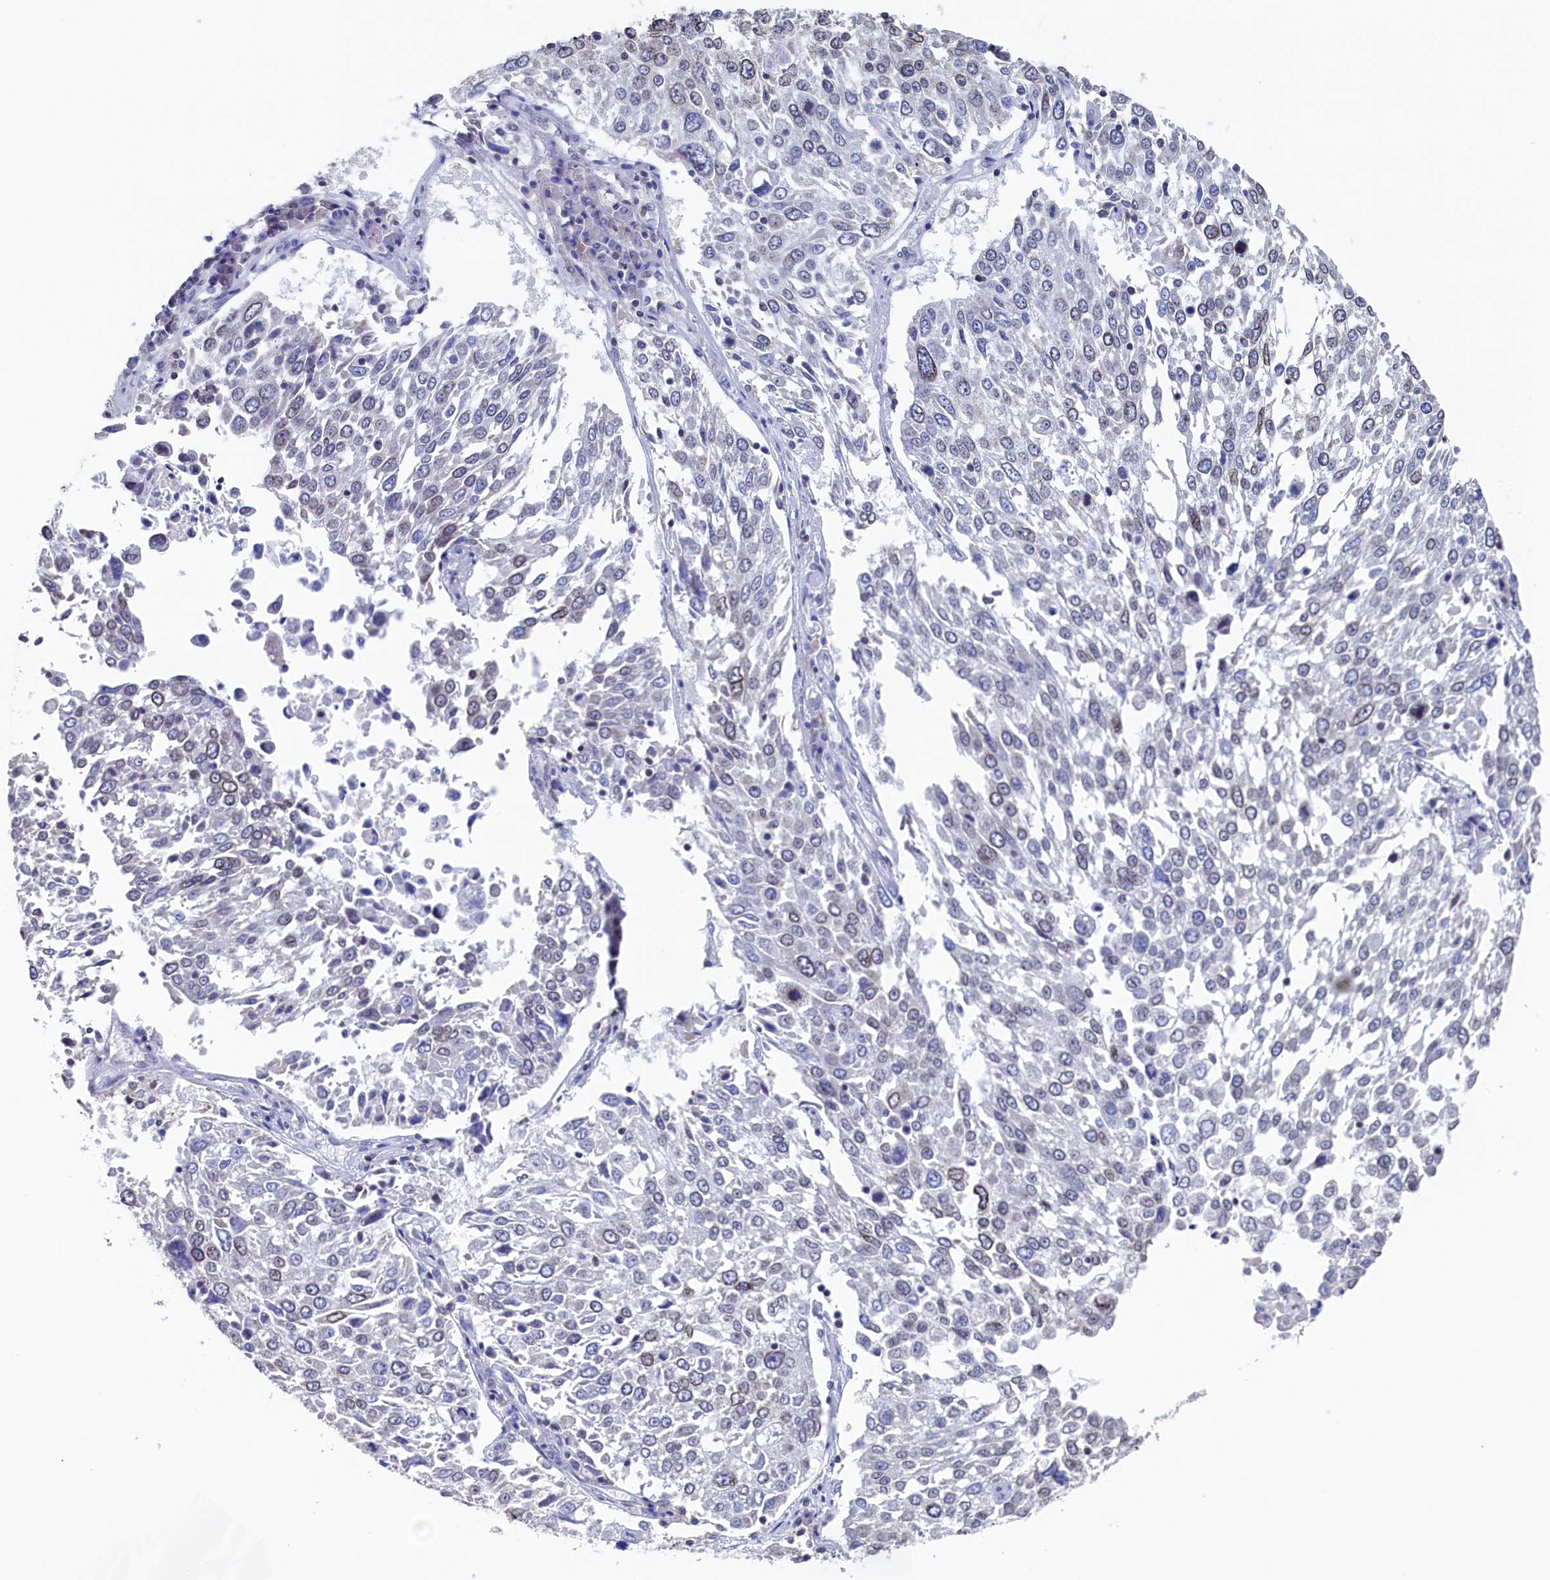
{"staining": {"intensity": "moderate", "quantity": "<25%", "location": "cytoplasmic/membranous,nuclear"}, "tissue": "lung cancer", "cell_type": "Tumor cells", "image_type": "cancer", "snomed": [{"axis": "morphology", "description": "Squamous cell carcinoma, NOS"}, {"axis": "topography", "description": "Lung"}], "caption": "This is an image of immunohistochemistry (IHC) staining of squamous cell carcinoma (lung), which shows moderate staining in the cytoplasmic/membranous and nuclear of tumor cells.", "gene": "C11orf54", "patient": {"sex": "male", "age": 65}}